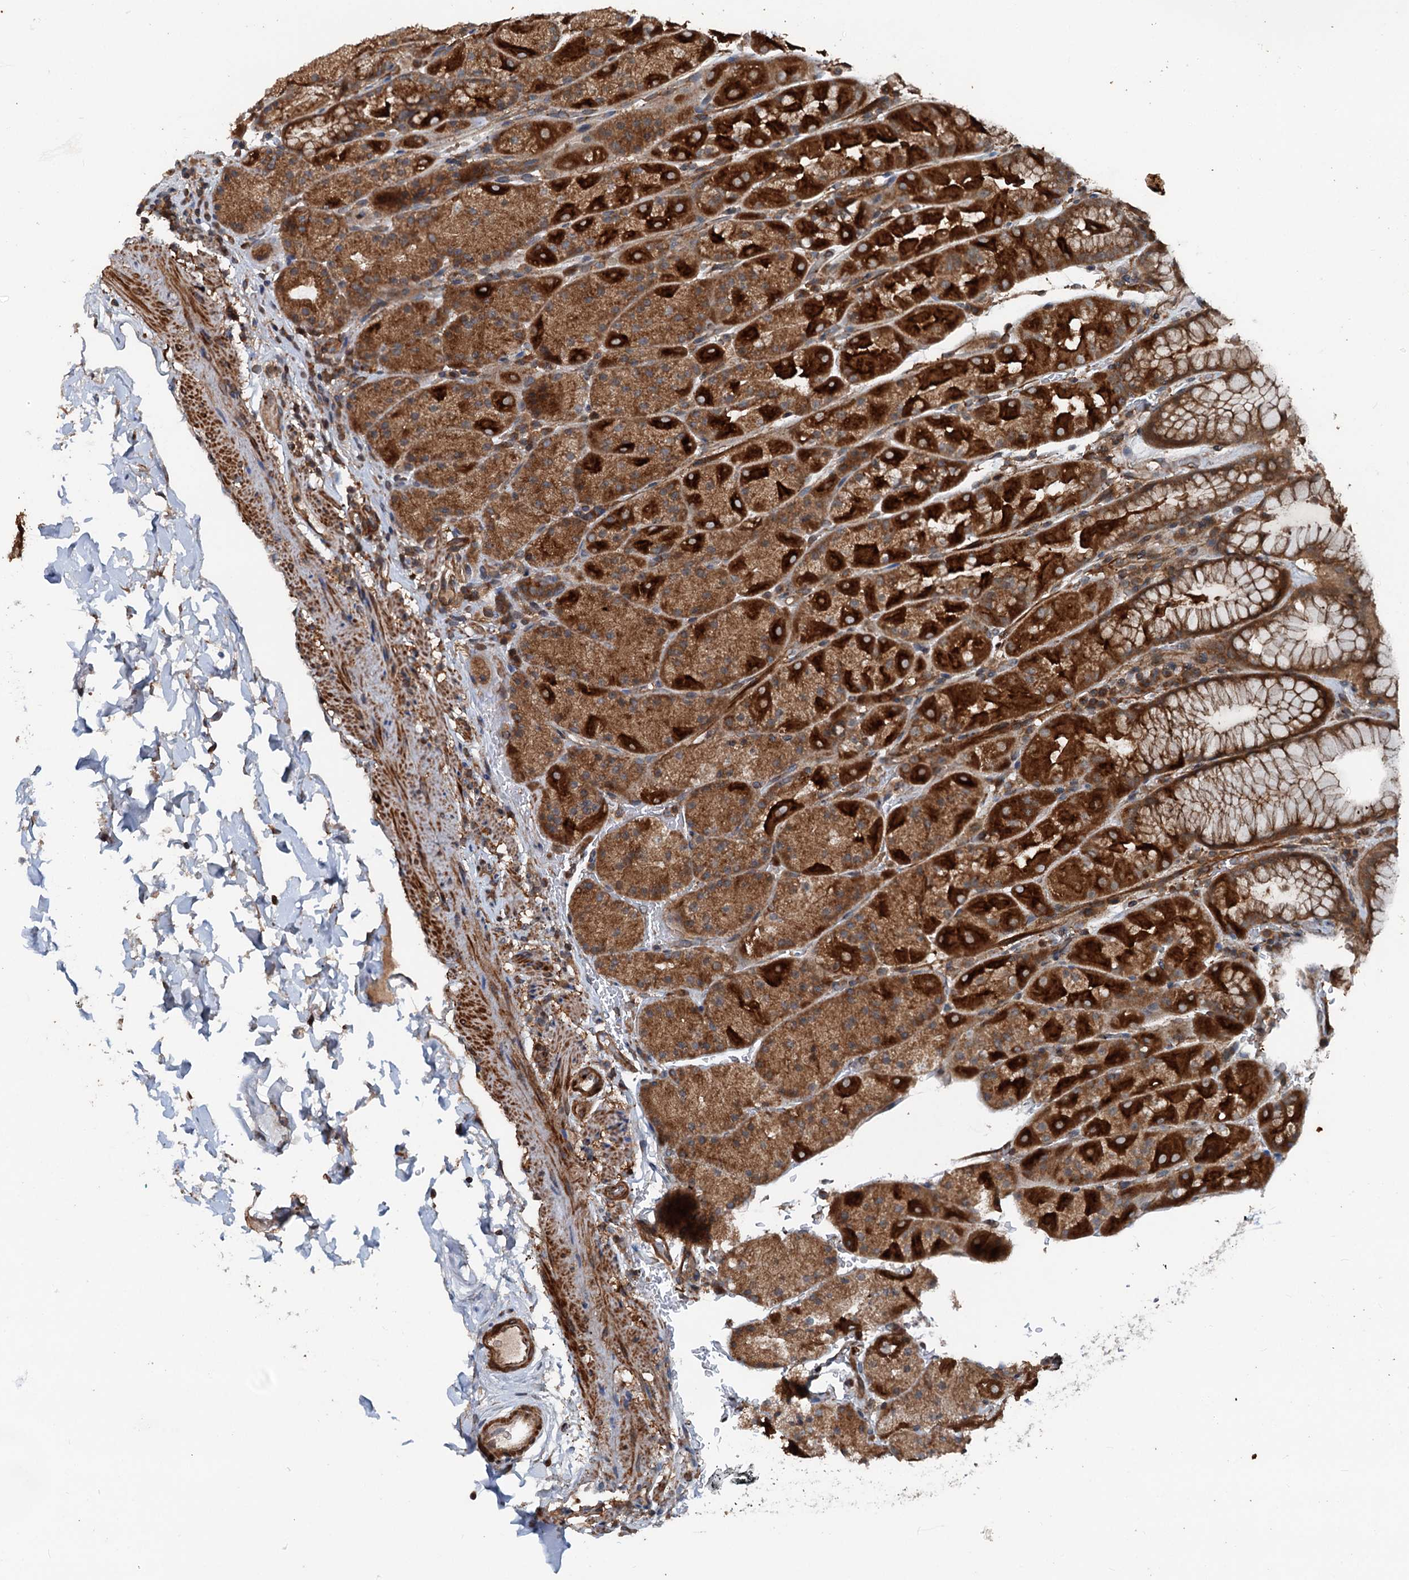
{"staining": {"intensity": "strong", "quantity": ">75%", "location": "cytoplasmic/membranous"}, "tissue": "stomach", "cell_type": "Glandular cells", "image_type": "normal", "snomed": [{"axis": "morphology", "description": "Normal tissue, NOS"}, {"axis": "topography", "description": "Stomach, upper"}, {"axis": "topography", "description": "Stomach, lower"}], "caption": "Protein staining by IHC exhibits strong cytoplasmic/membranous staining in about >75% of glandular cells in normal stomach.", "gene": "TEDC1", "patient": {"sex": "male", "age": 67}}